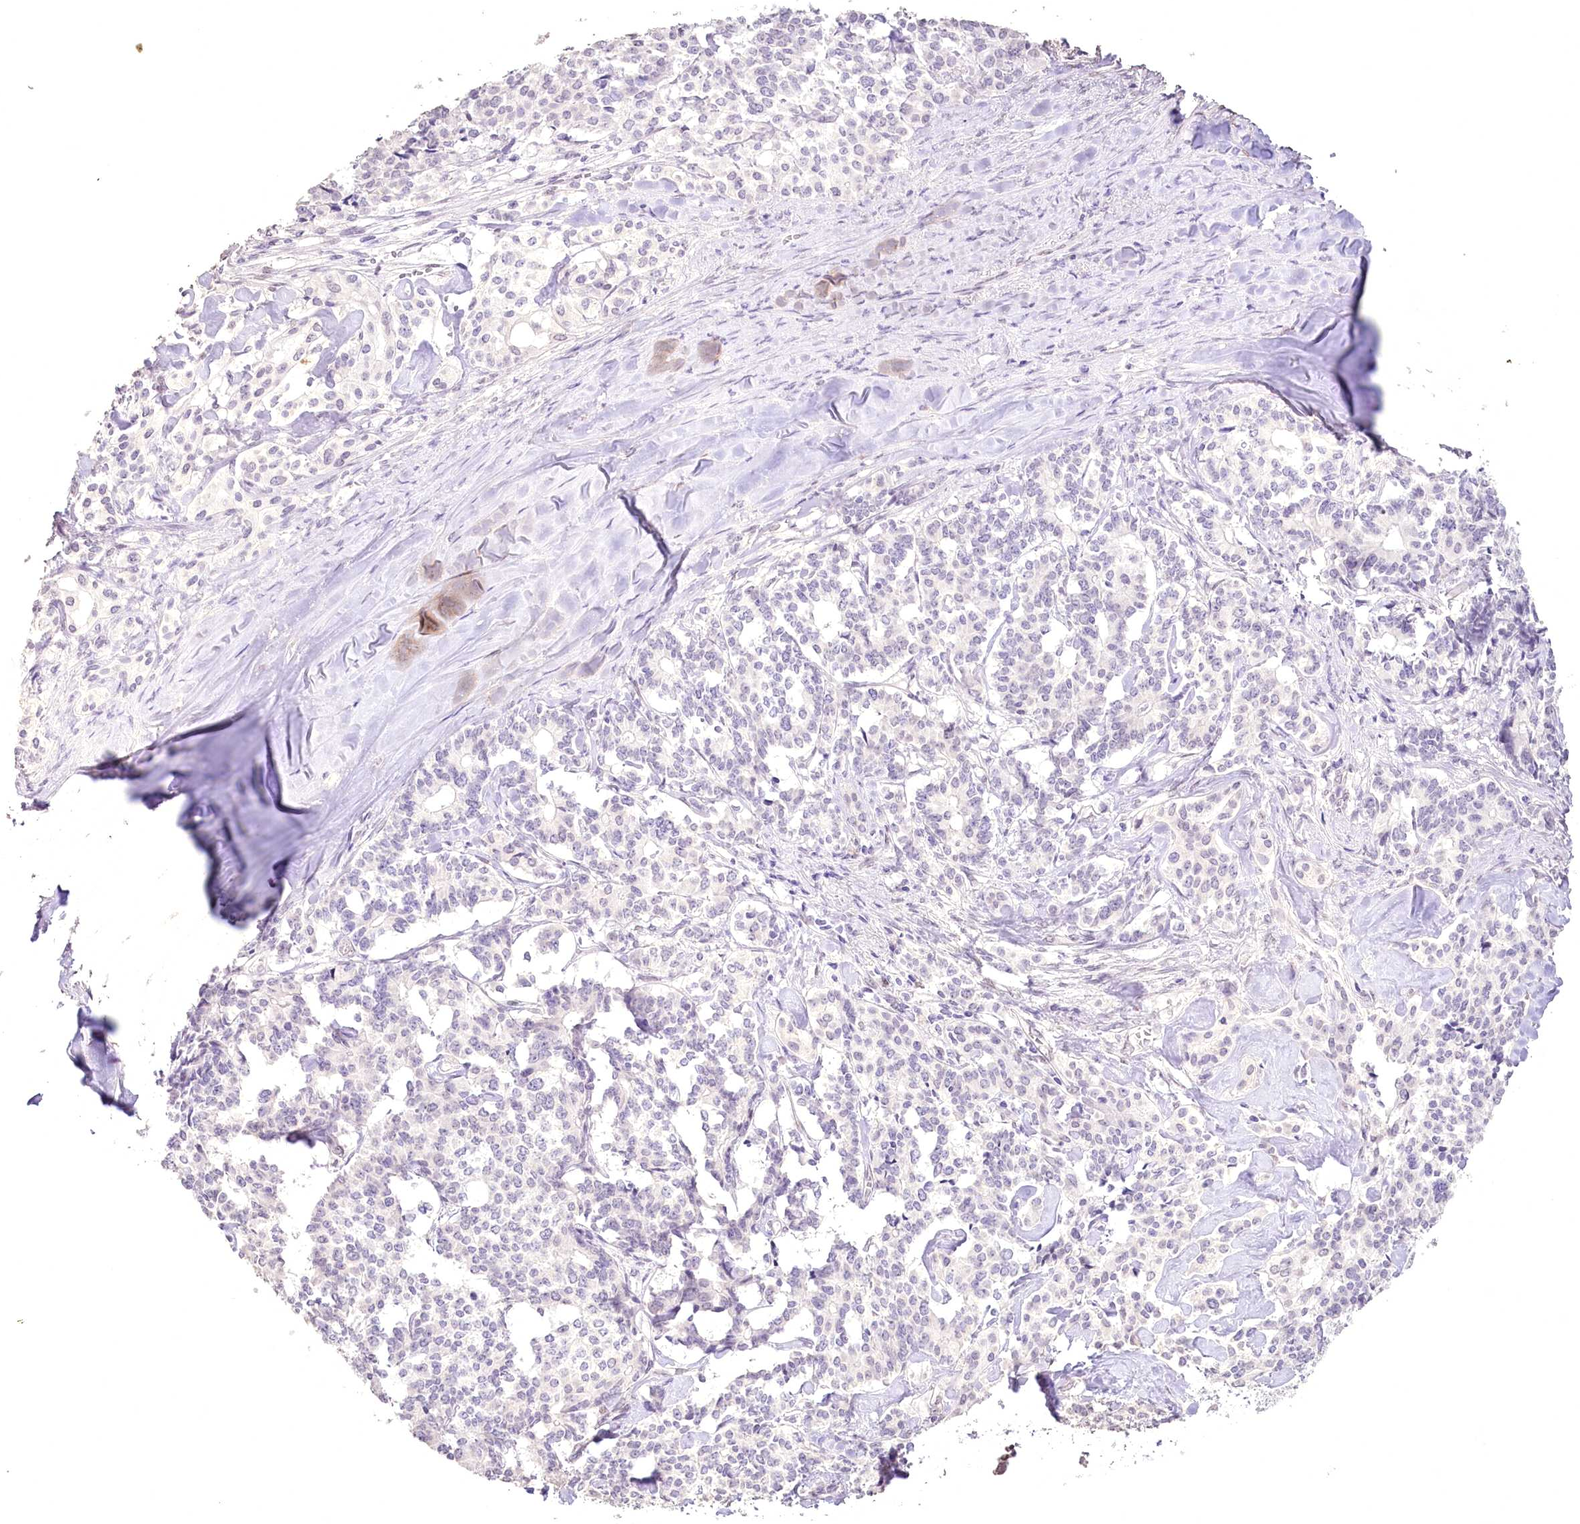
{"staining": {"intensity": "negative", "quantity": "none", "location": "none"}, "tissue": "pancreatic cancer", "cell_type": "Tumor cells", "image_type": "cancer", "snomed": [{"axis": "morphology", "description": "Adenocarcinoma, NOS"}, {"axis": "topography", "description": "Pancreas"}], "caption": "The immunohistochemistry histopathology image has no significant expression in tumor cells of adenocarcinoma (pancreatic) tissue.", "gene": "SLC39A10", "patient": {"sex": "female", "age": 74}}